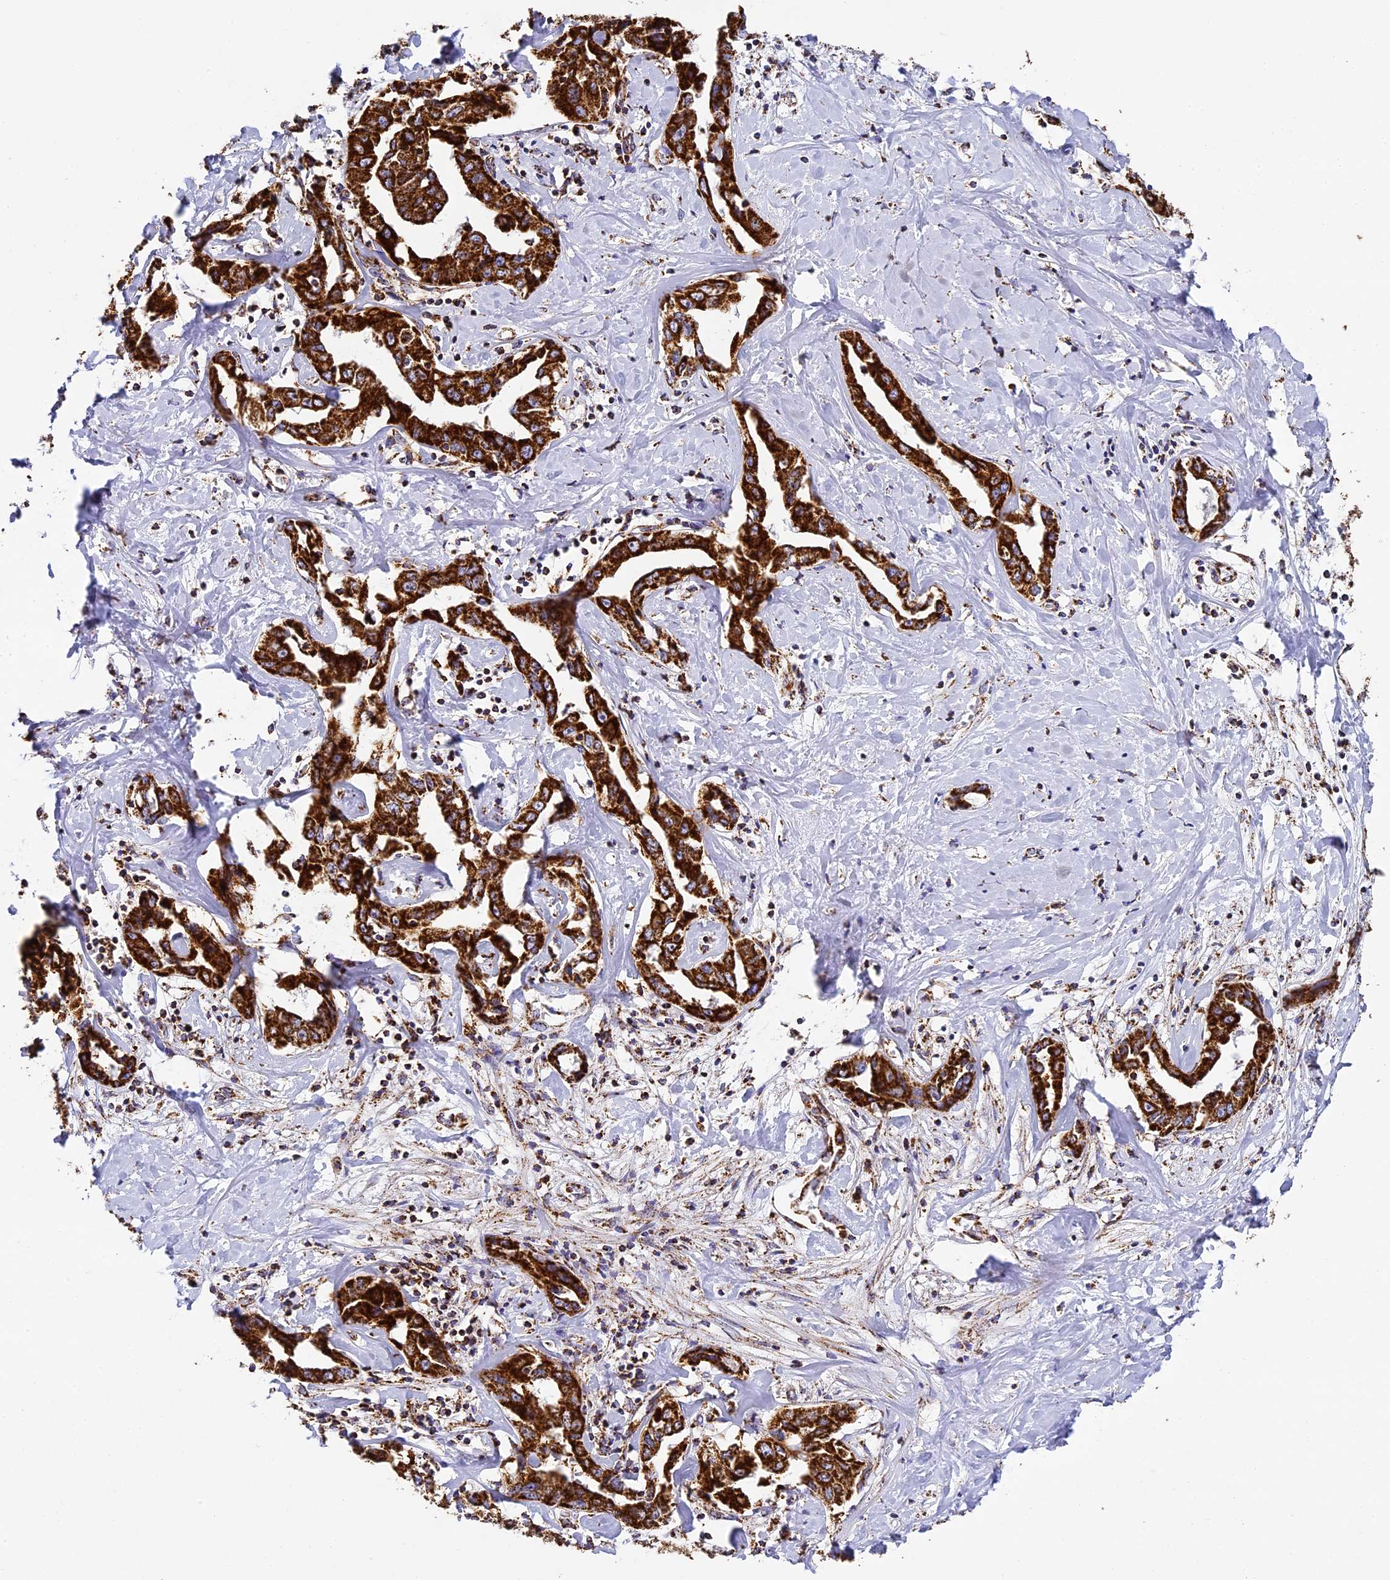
{"staining": {"intensity": "strong", "quantity": ">75%", "location": "cytoplasmic/membranous"}, "tissue": "liver cancer", "cell_type": "Tumor cells", "image_type": "cancer", "snomed": [{"axis": "morphology", "description": "Cholangiocarcinoma"}, {"axis": "topography", "description": "Liver"}], "caption": "DAB immunohistochemical staining of human liver cancer (cholangiocarcinoma) exhibits strong cytoplasmic/membranous protein expression in about >75% of tumor cells.", "gene": "STK17A", "patient": {"sex": "male", "age": 59}}